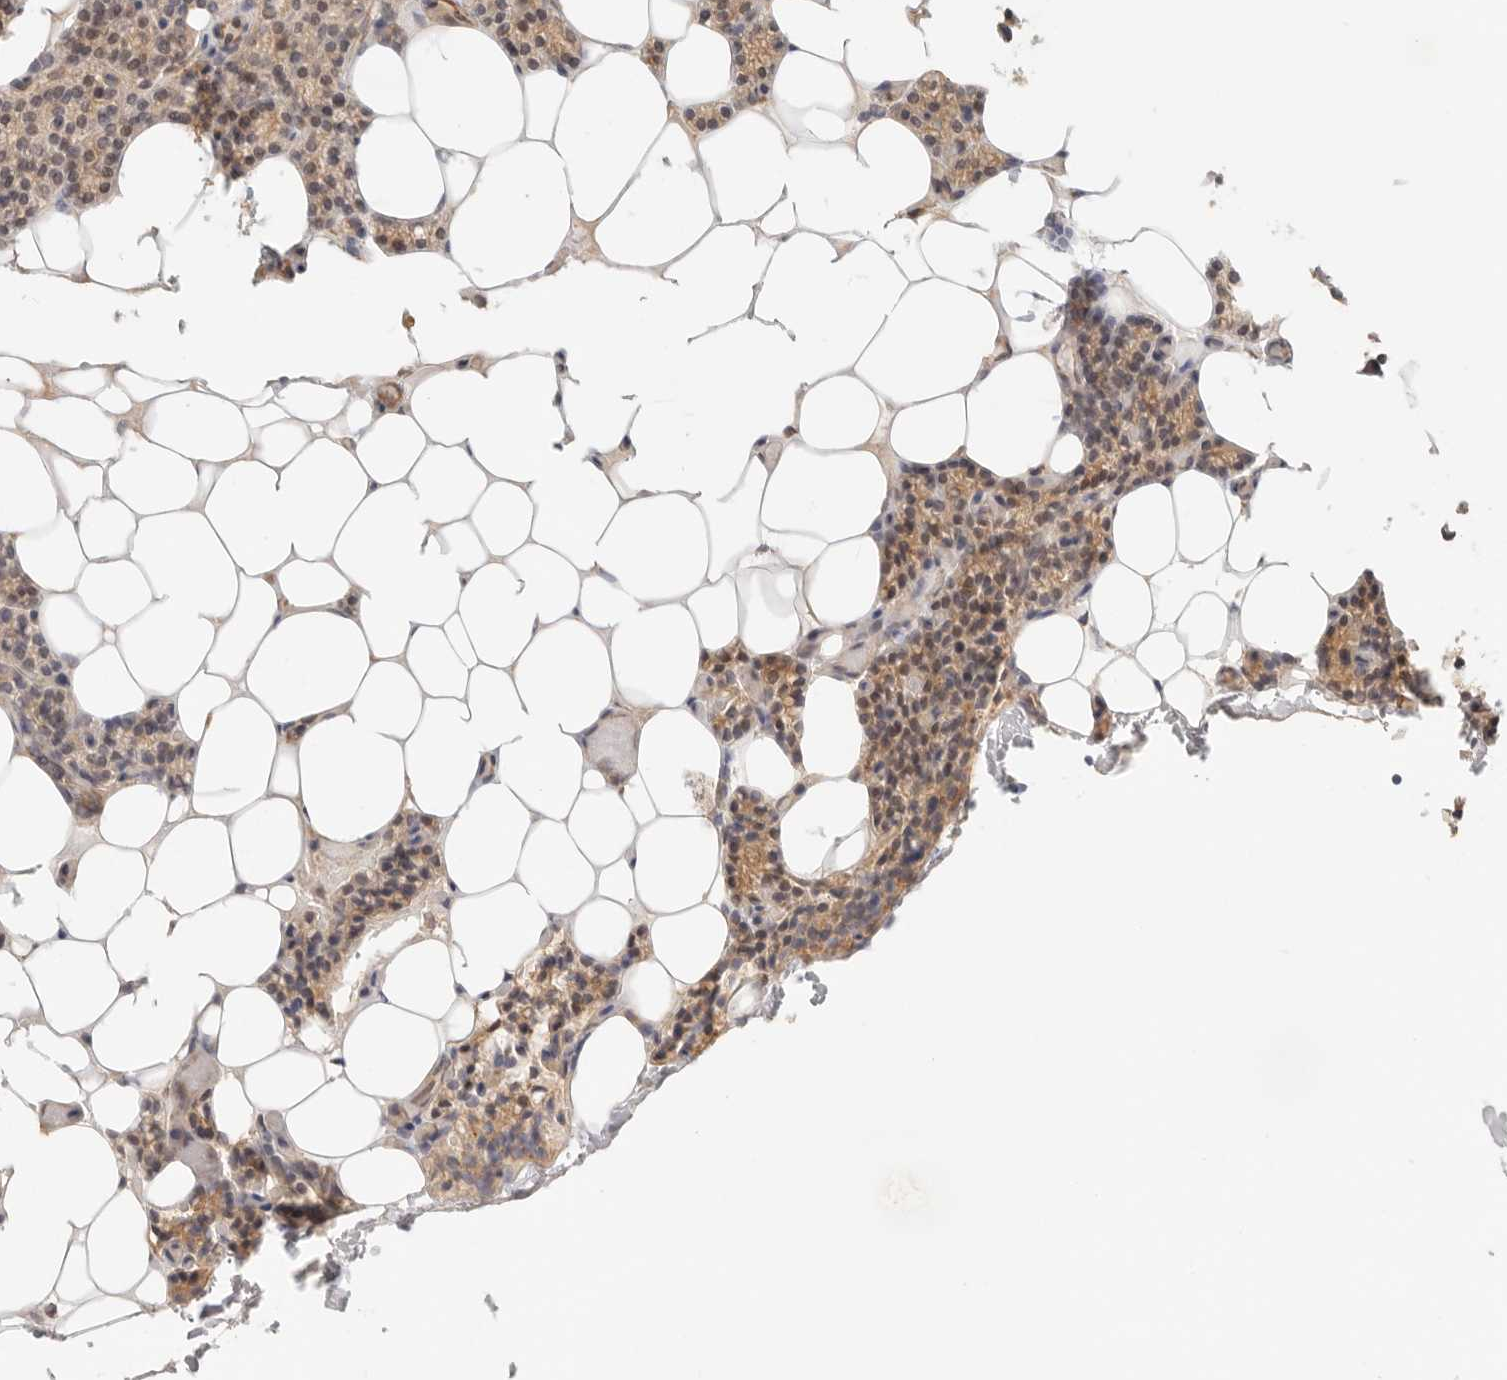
{"staining": {"intensity": "weak", "quantity": ">75%", "location": "cytoplasmic/membranous"}, "tissue": "parathyroid gland", "cell_type": "Glandular cells", "image_type": "normal", "snomed": [{"axis": "morphology", "description": "Normal tissue, NOS"}, {"axis": "topography", "description": "Parathyroid gland"}], "caption": "This is a photomicrograph of IHC staining of benign parathyroid gland, which shows weak staining in the cytoplasmic/membranous of glandular cells.", "gene": "HEXD", "patient": {"sex": "male", "age": 75}}